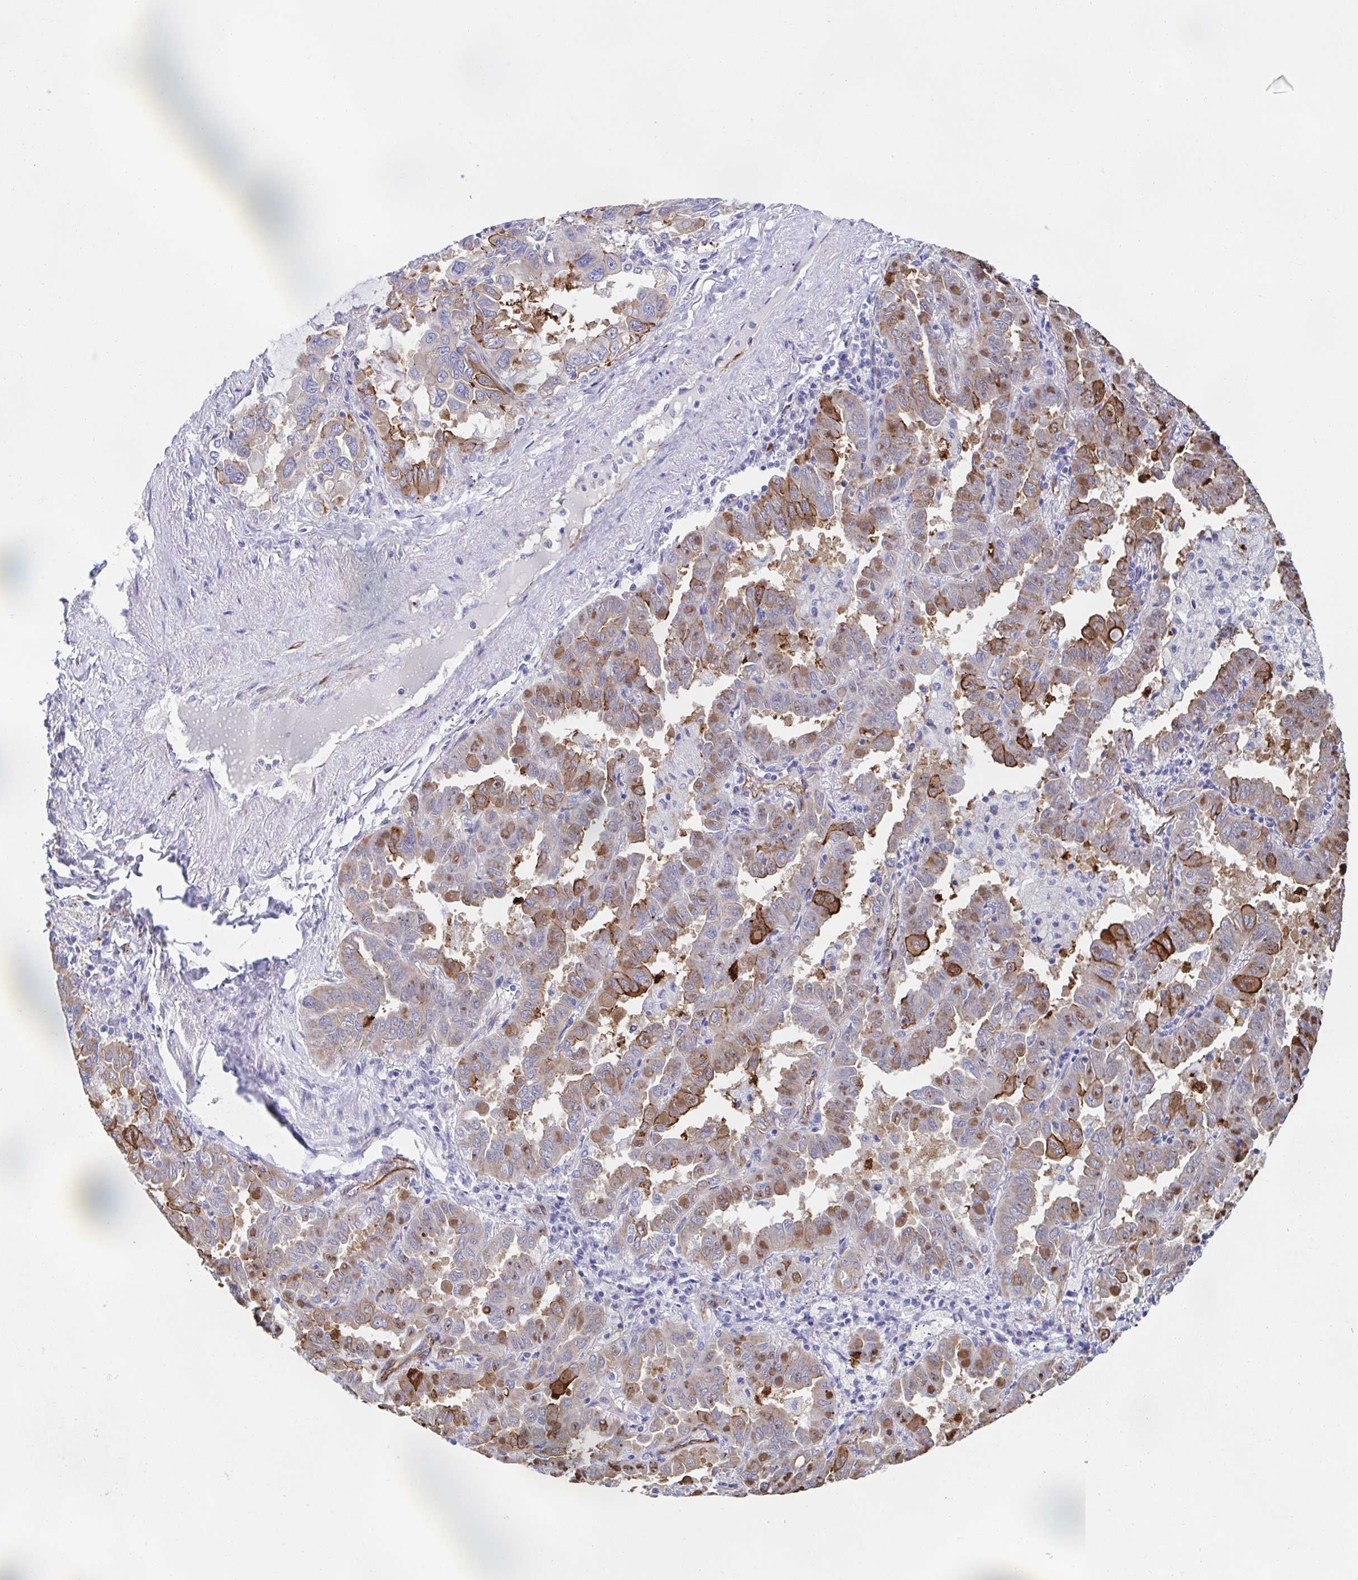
{"staining": {"intensity": "moderate", "quantity": "25%-75%", "location": "cytoplasmic/membranous"}, "tissue": "lung cancer", "cell_type": "Tumor cells", "image_type": "cancer", "snomed": [{"axis": "morphology", "description": "Adenocarcinoma, NOS"}, {"axis": "topography", "description": "Lung"}], "caption": "Immunohistochemistry micrograph of neoplastic tissue: human lung cancer (adenocarcinoma) stained using IHC demonstrates medium levels of moderate protein expression localized specifically in the cytoplasmic/membranous of tumor cells, appearing as a cytoplasmic/membranous brown color.", "gene": "KLC3", "patient": {"sex": "male", "age": 64}}